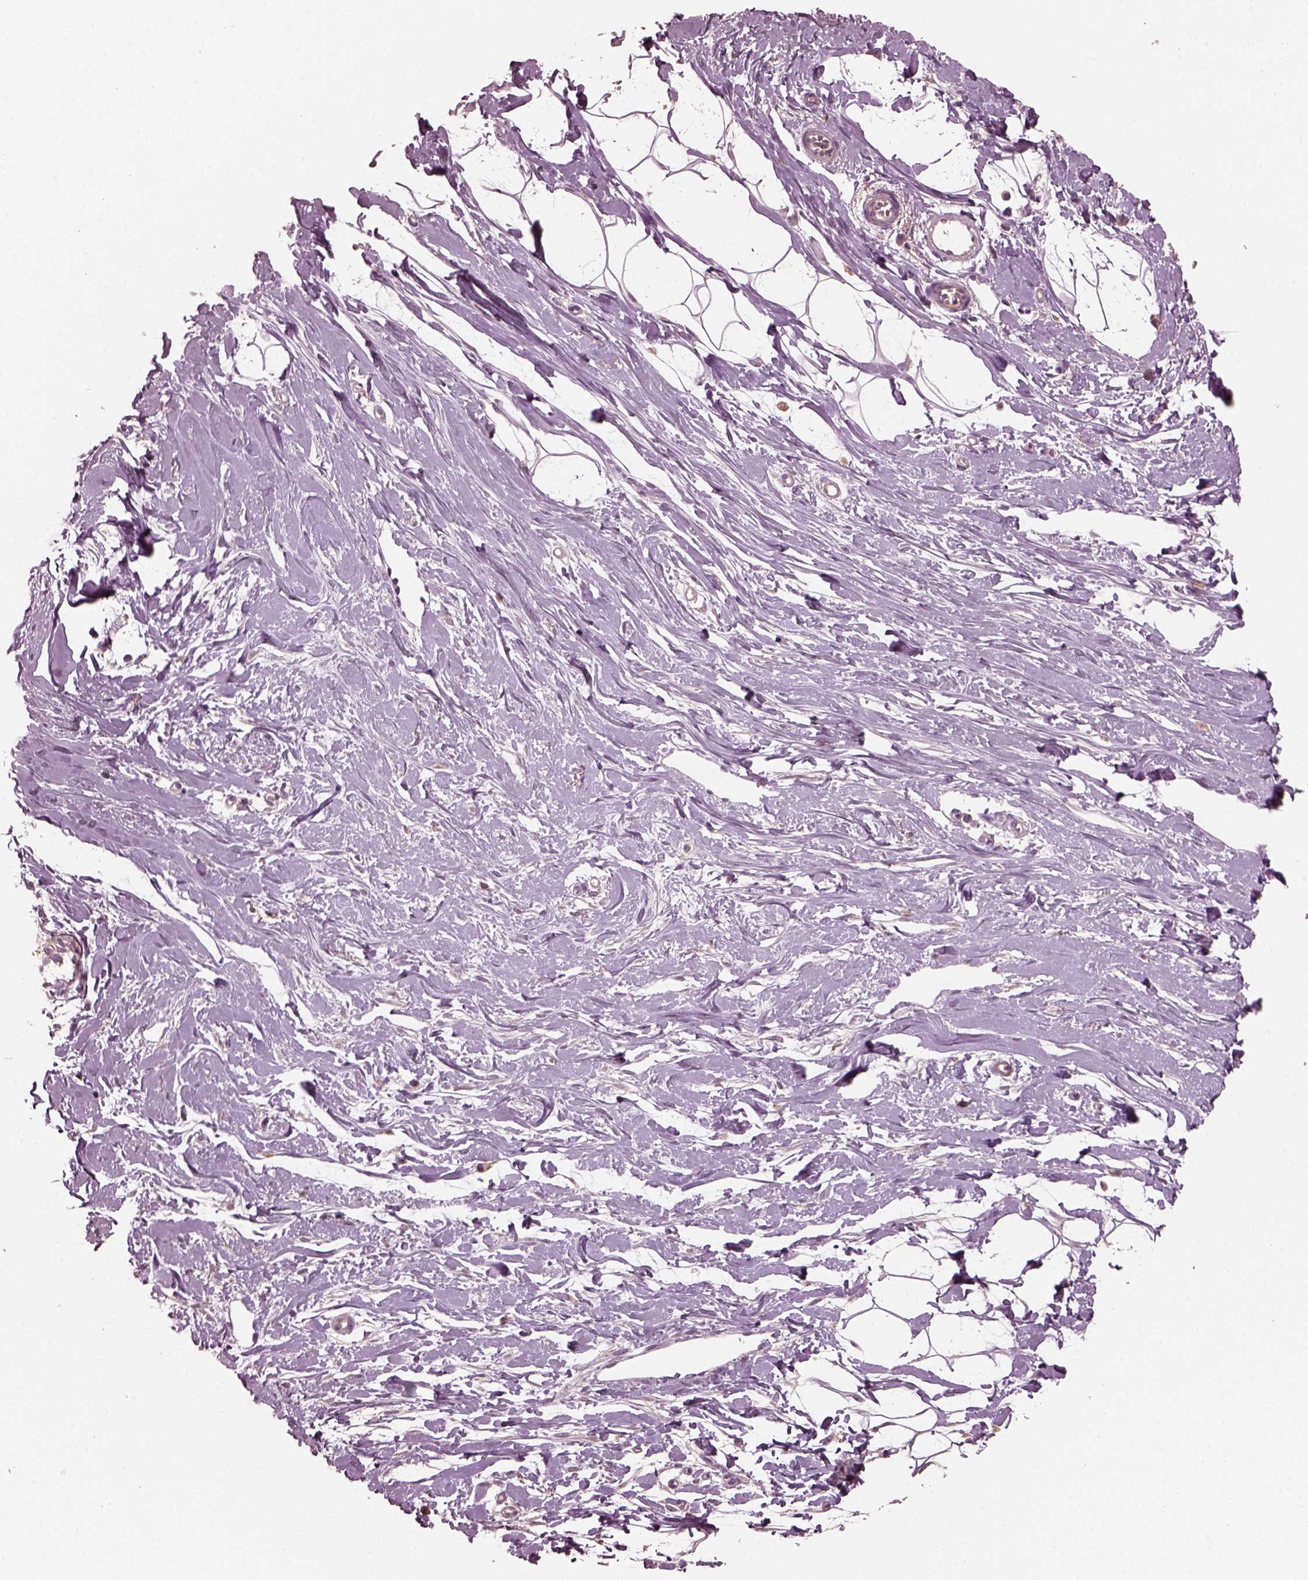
{"staining": {"intensity": "negative", "quantity": "none", "location": "none"}, "tissue": "breast", "cell_type": "Adipocytes", "image_type": "normal", "snomed": [{"axis": "morphology", "description": "Normal tissue, NOS"}, {"axis": "topography", "description": "Breast"}], "caption": "IHC photomicrograph of unremarkable breast: human breast stained with DAB (3,3'-diaminobenzidine) displays no significant protein positivity in adipocytes. (DAB IHC, high magnification).", "gene": "PORCN", "patient": {"sex": "female", "age": 49}}